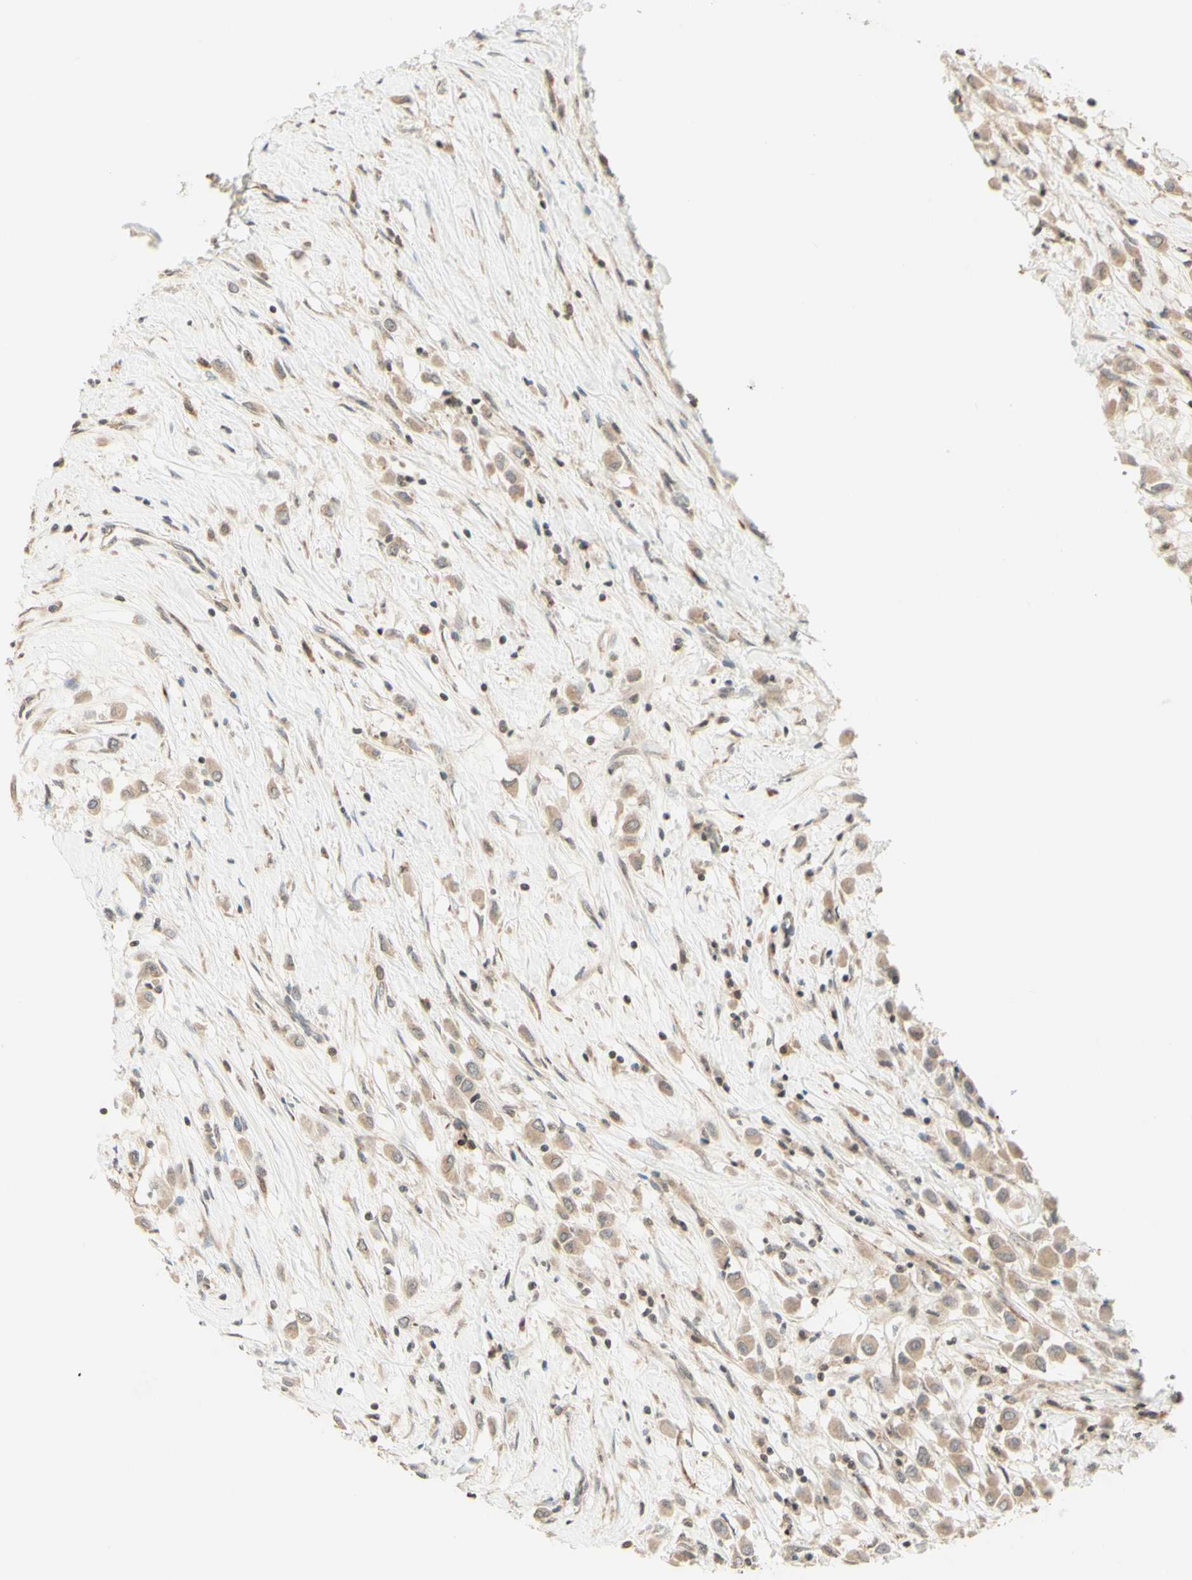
{"staining": {"intensity": "weak", "quantity": ">75%", "location": "cytoplasmic/membranous"}, "tissue": "breast cancer", "cell_type": "Tumor cells", "image_type": "cancer", "snomed": [{"axis": "morphology", "description": "Duct carcinoma"}, {"axis": "topography", "description": "Breast"}], "caption": "Breast cancer was stained to show a protein in brown. There is low levels of weak cytoplasmic/membranous expression in approximately >75% of tumor cells. (Stains: DAB (3,3'-diaminobenzidine) in brown, nuclei in blue, Microscopy: brightfield microscopy at high magnification).", "gene": "ZW10", "patient": {"sex": "female", "age": 61}}